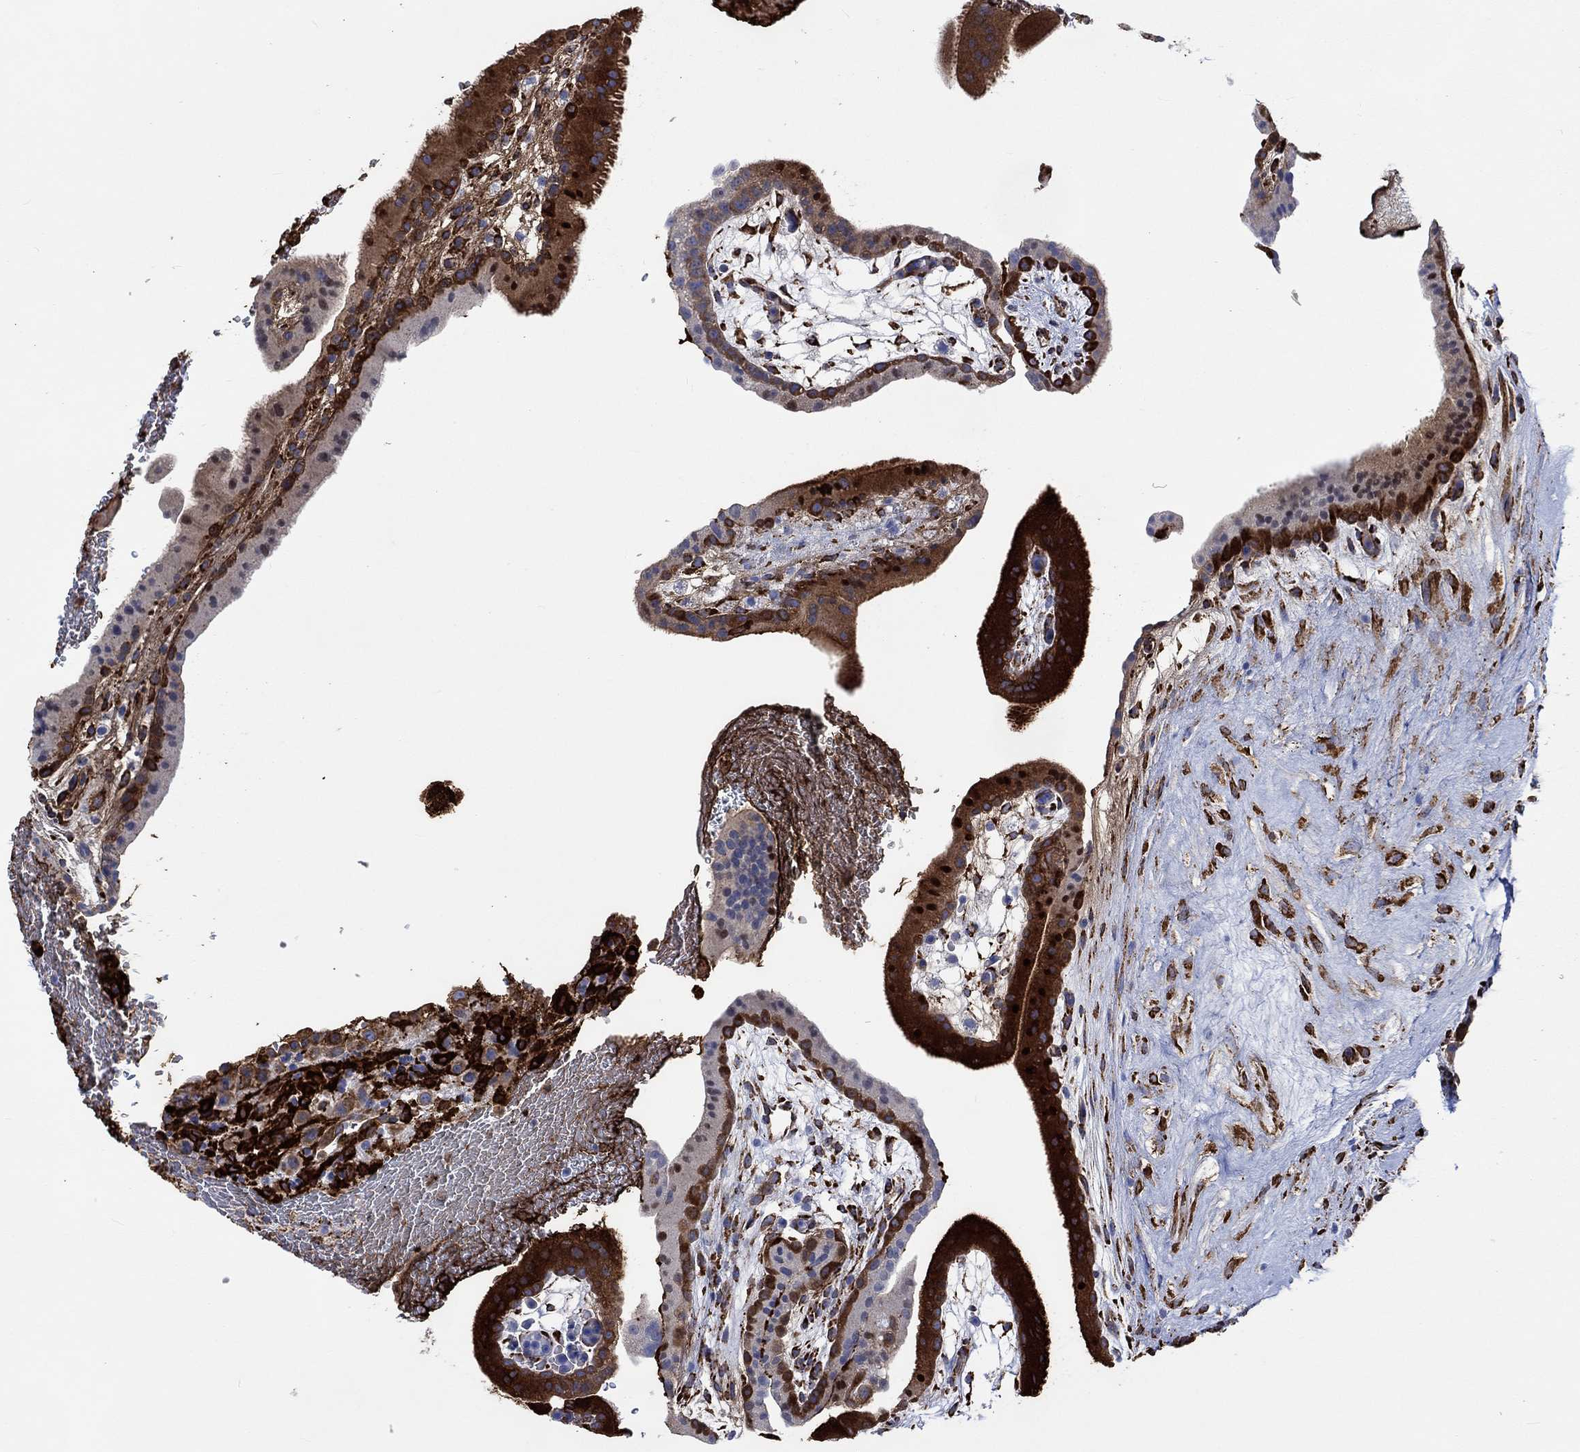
{"staining": {"intensity": "strong", "quantity": ">75%", "location": "cytoplasmic/membranous"}, "tissue": "placenta", "cell_type": "Decidual cells", "image_type": "normal", "snomed": [{"axis": "morphology", "description": "Normal tissue, NOS"}, {"axis": "topography", "description": "Placenta"}], "caption": "The histopathology image reveals a brown stain indicating the presence of a protein in the cytoplasmic/membranous of decidual cells in placenta. (brown staining indicates protein expression, while blue staining denotes nuclei).", "gene": "TGM2", "patient": {"sex": "female", "age": 19}}